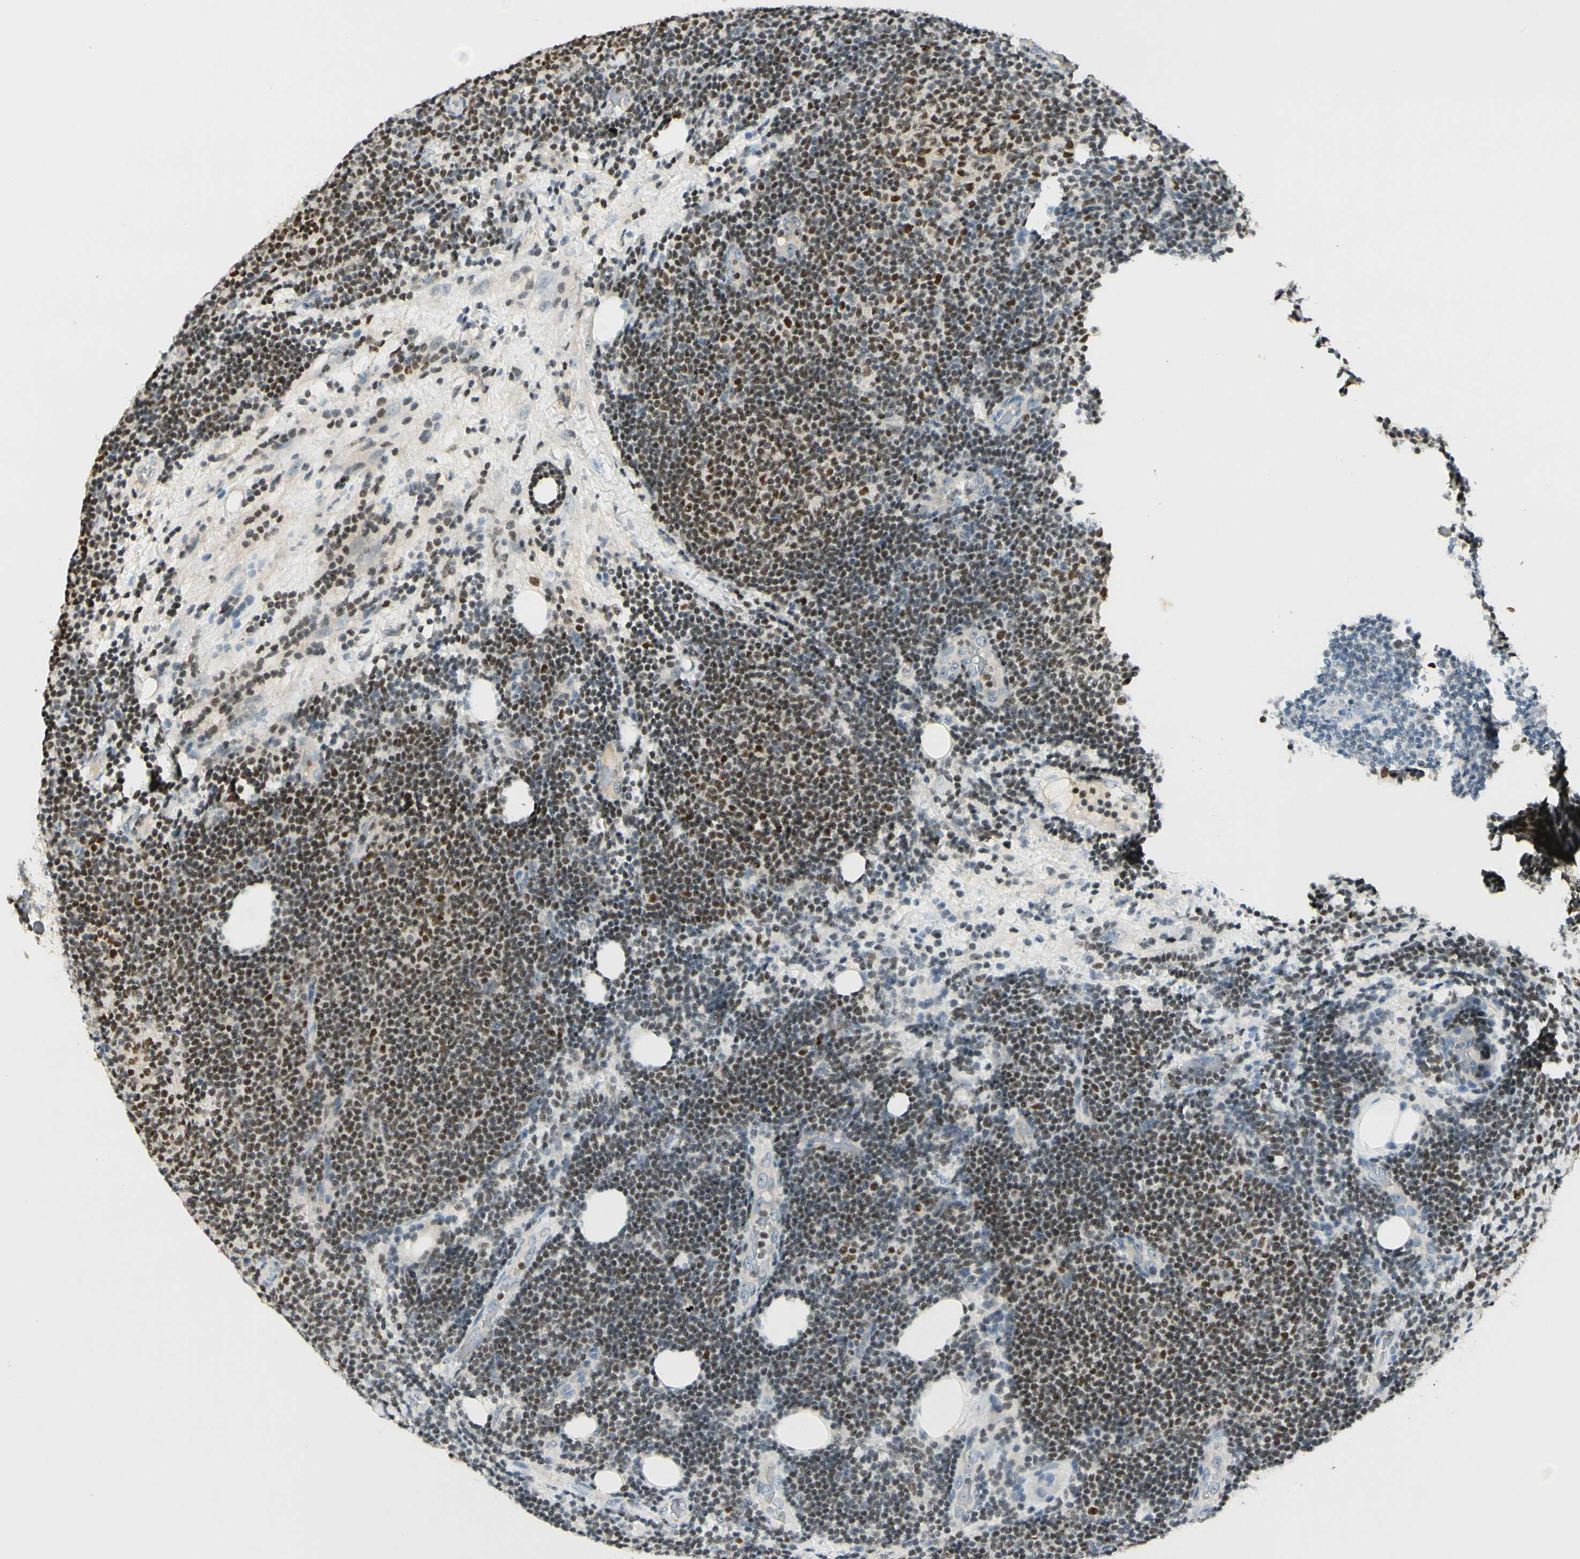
{"staining": {"intensity": "strong", "quantity": "25%-75%", "location": "cytoplasmic/membranous,nuclear"}, "tissue": "lymphoma", "cell_type": "Tumor cells", "image_type": "cancer", "snomed": [{"axis": "morphology", "description": "Malignant lymphoma, non-Hodgkin's type, Low grade"}, {"axis": "topography", "description": "Lymph node"}], "caption": "An immunohistochemistry photomicrograph of neoplastic tissue is shown. Protein staining in brown shows strong cytoplasmic/membranous and nuclear positivity in lymphoma within tumor cells.", "gene": "NFYA", "patient": {"sex": "male", "age": 83}}